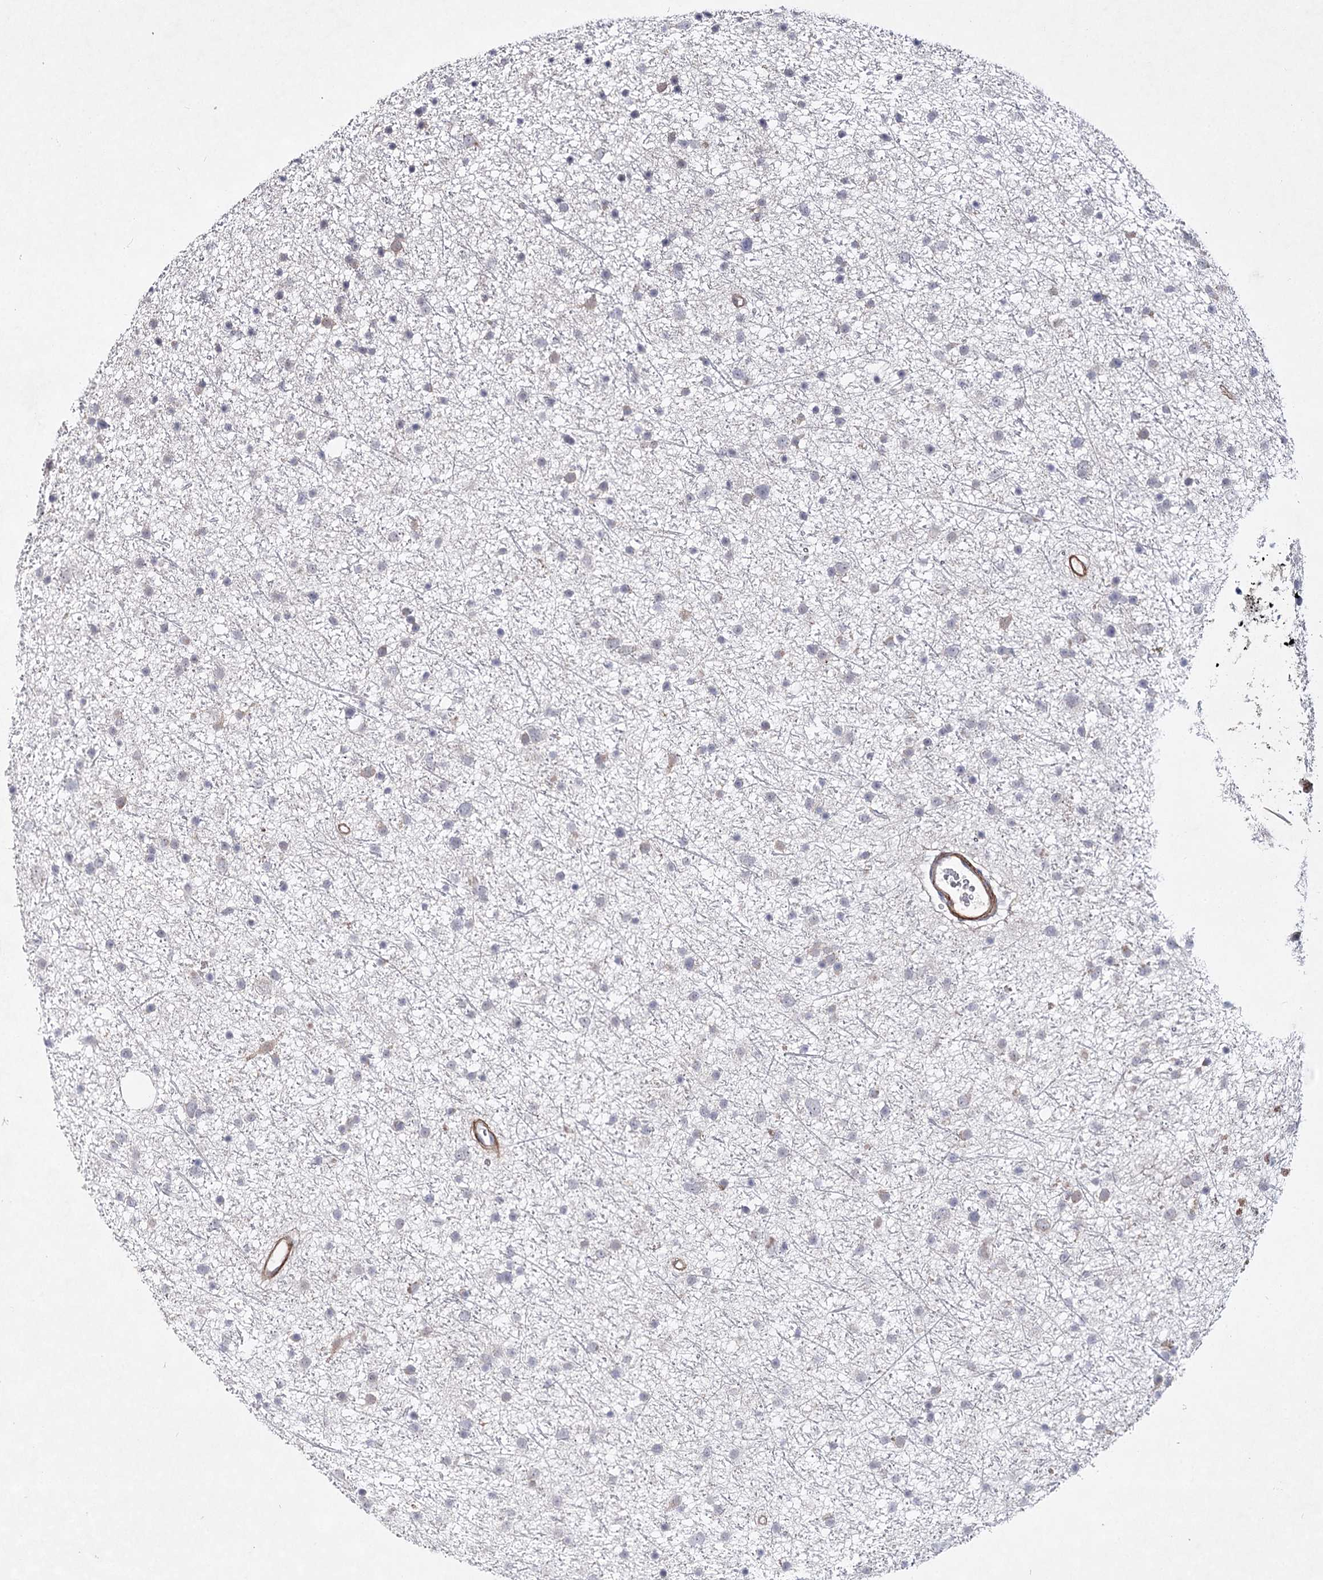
{"staining": {"intensity": "negative", "quantity": "none", "location": "none"}, "tissue": "glioma", "cell_type": "Tumor cells", "image_type": "cancer", "snomed": [{"axis": "morphology", "description": "Glioma, malignant, Low grade"}, {"axis": "topography", "description": "Cerebral cortex"}], "caption": "Image shows no significant protein staining in tumor cells of glioma.", "gene": "ATL2", "patient": {"sex": "female", "age": 39}}